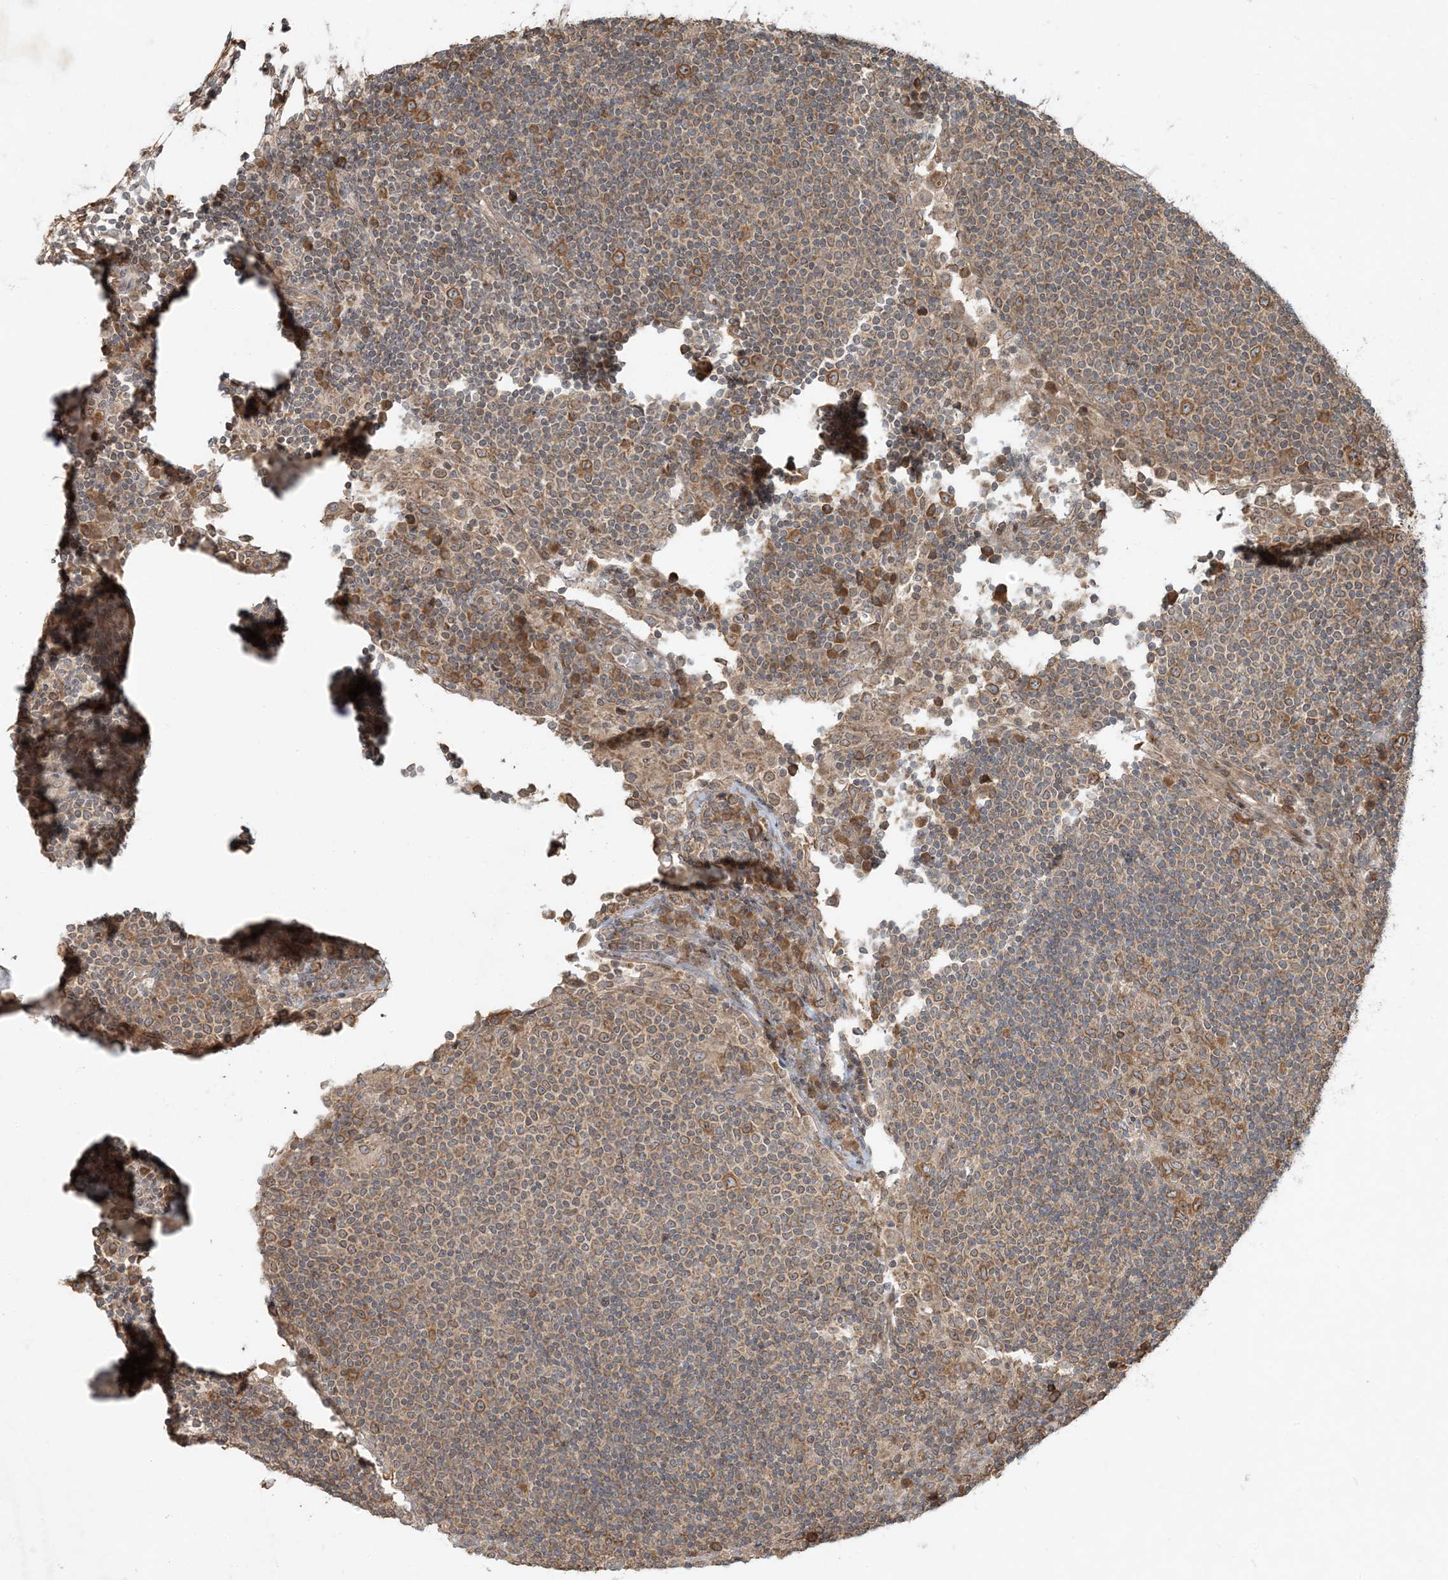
{"staining": {"intensity": "moderate", "quantity": "25%-75%", "location": "cytoplasmic/membranous"}, "tissue": "lymph node", "cell_type": "Germinal center cells", "image_type": "normal", "snomed": [{"axis": "morphology", "description": "Normal tissue, NOS"}, {"axis": "topography", "description": "Lymph node"}], "caption": "Lymph node stained for a protein (brown) displays moderate cytoplasmic/membranous positive expression in about 25%-75% of germinal center cells.", "gene": "COMMD8", "patient": {"sex": "female", "age": 53}}